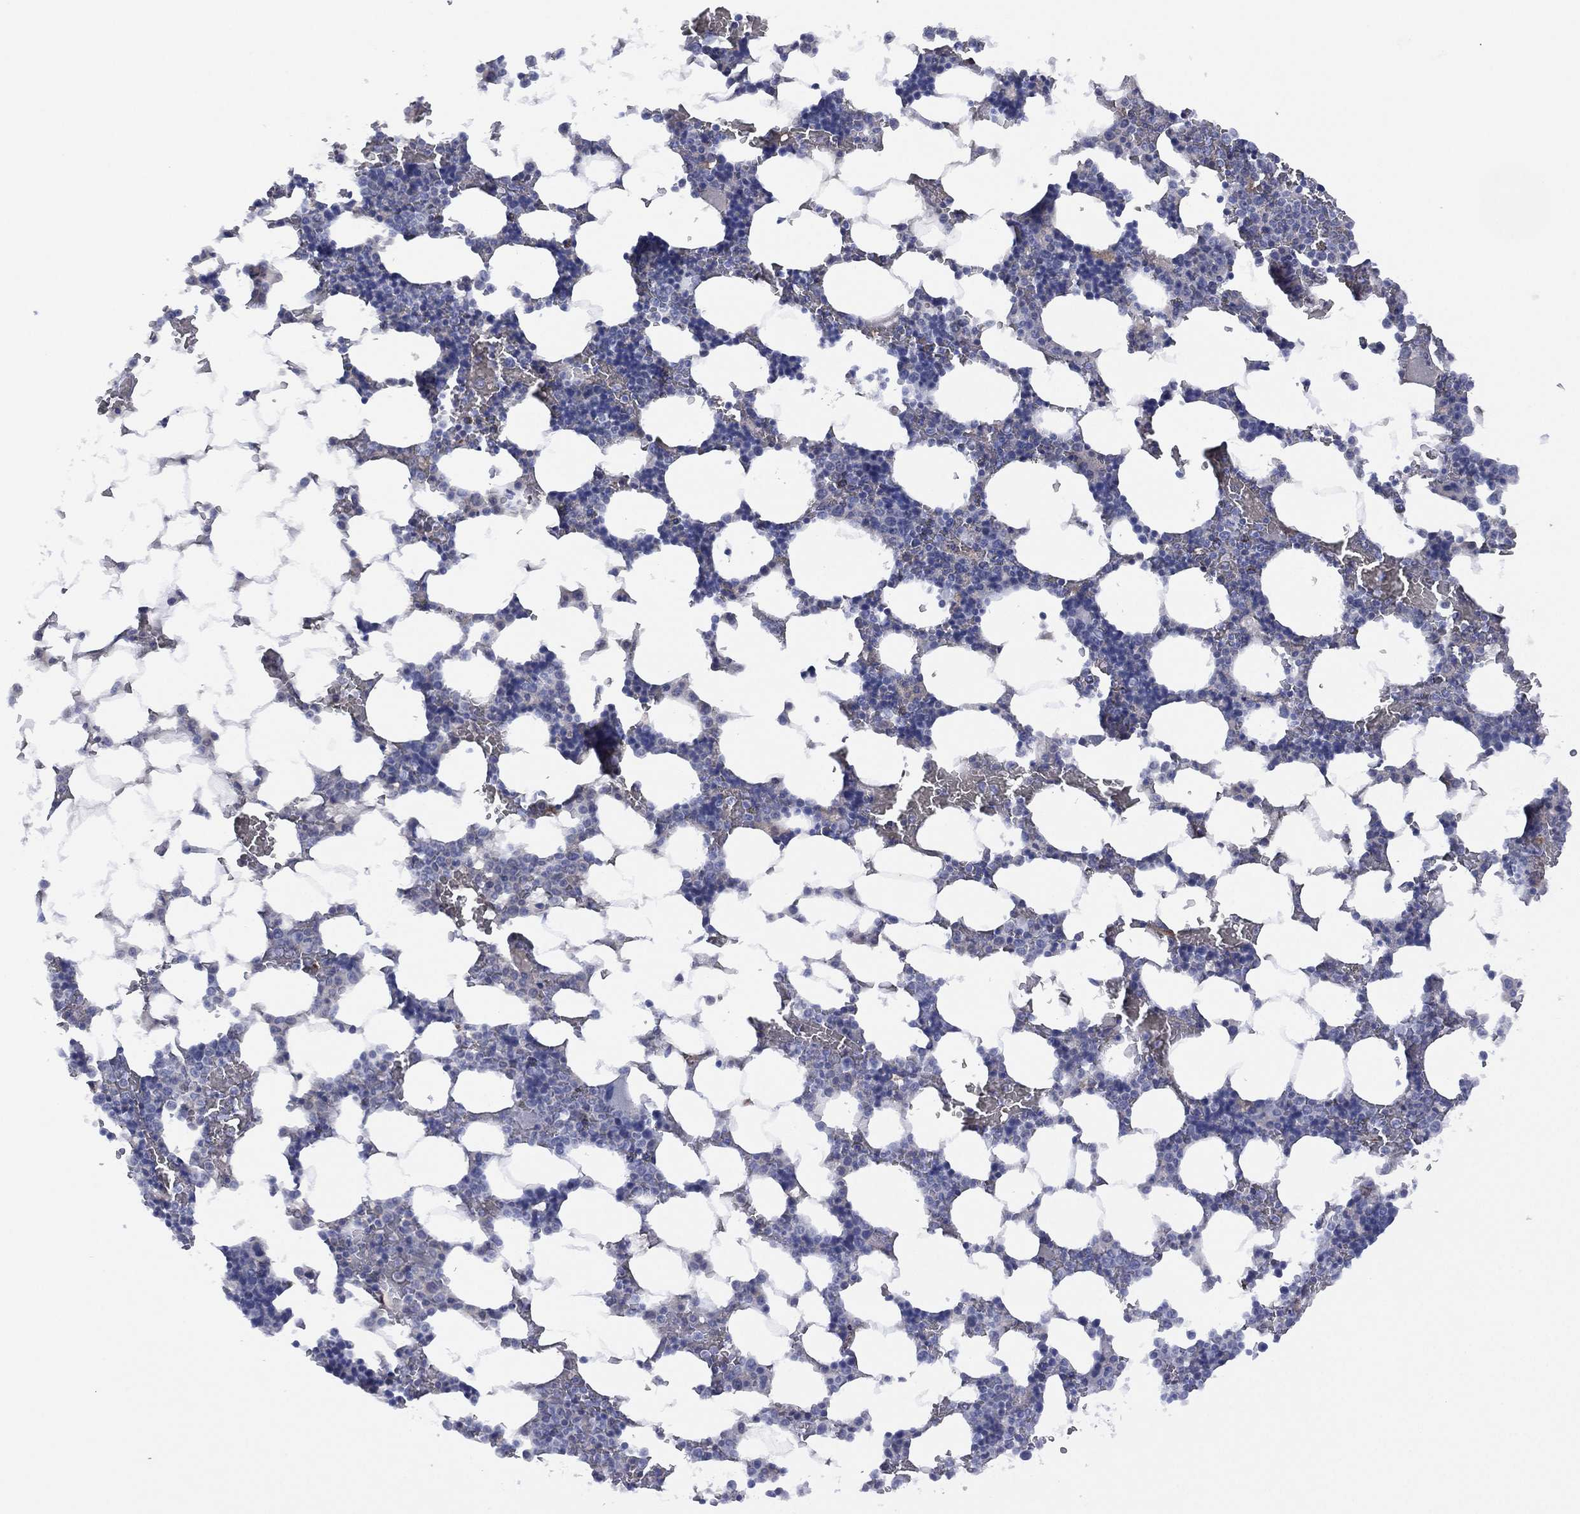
{"staining": {"intensity": "negative", "quantity": "none", "location": "none"}, "tissue": "bone marrow", "cell_type": "Hematopoietic cells", "image_type": "normal", "snomed": [{"axis": "morphology", "description": "Normal tissue, NOS"}, {"axis": "topography", "description": "Bone marrow"}], "caption": "Histopathology image shows no protein expression in hematopoietic cells of benign bone marrow.", "gene": "DDAH1", "patient": {"sex": "male", "age": 51}}